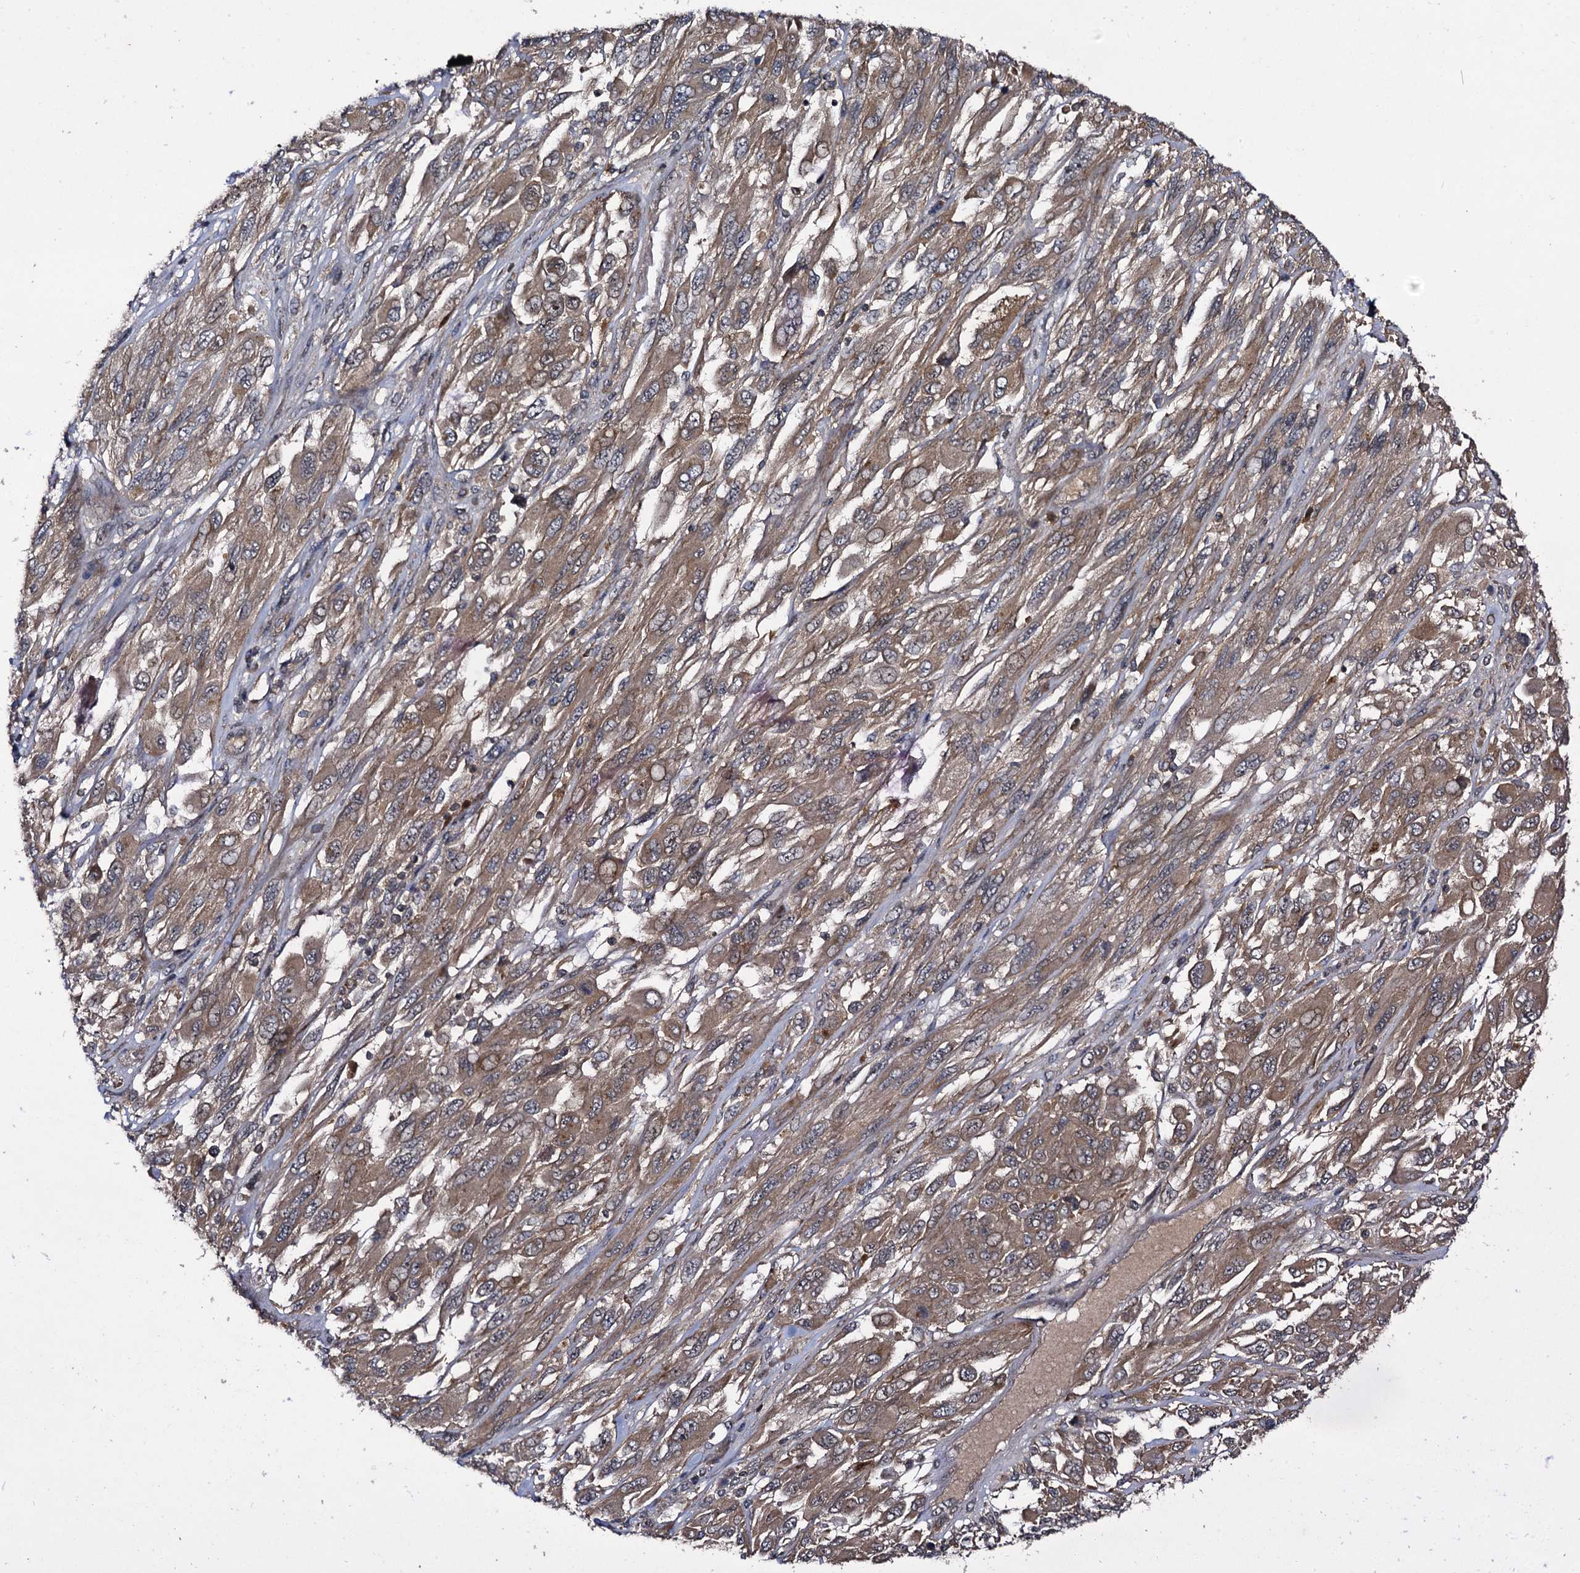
{"staining": {"intensity": "moderate", "quantity": ">75%", "location": "cytoplasmic/membranous"}, "tissue": "melanoma", "cell_type": "Tumor cells", "image_type": "cancer", "snomed": [{"axis": "morphology", "description": "Malignant melanoma, NOS"}, {"axis": "topography", "description": "Skin"}], "caption": "The image displays staining of malignant melanoma, revealing moderate cytoplasmic/membranous protein expression (brown color) within tumor cells. (DAB IHC with brightfield microscopy, high magnification).", "gene": "KXD1", "patient": {"sex": "female", "age": 91}}